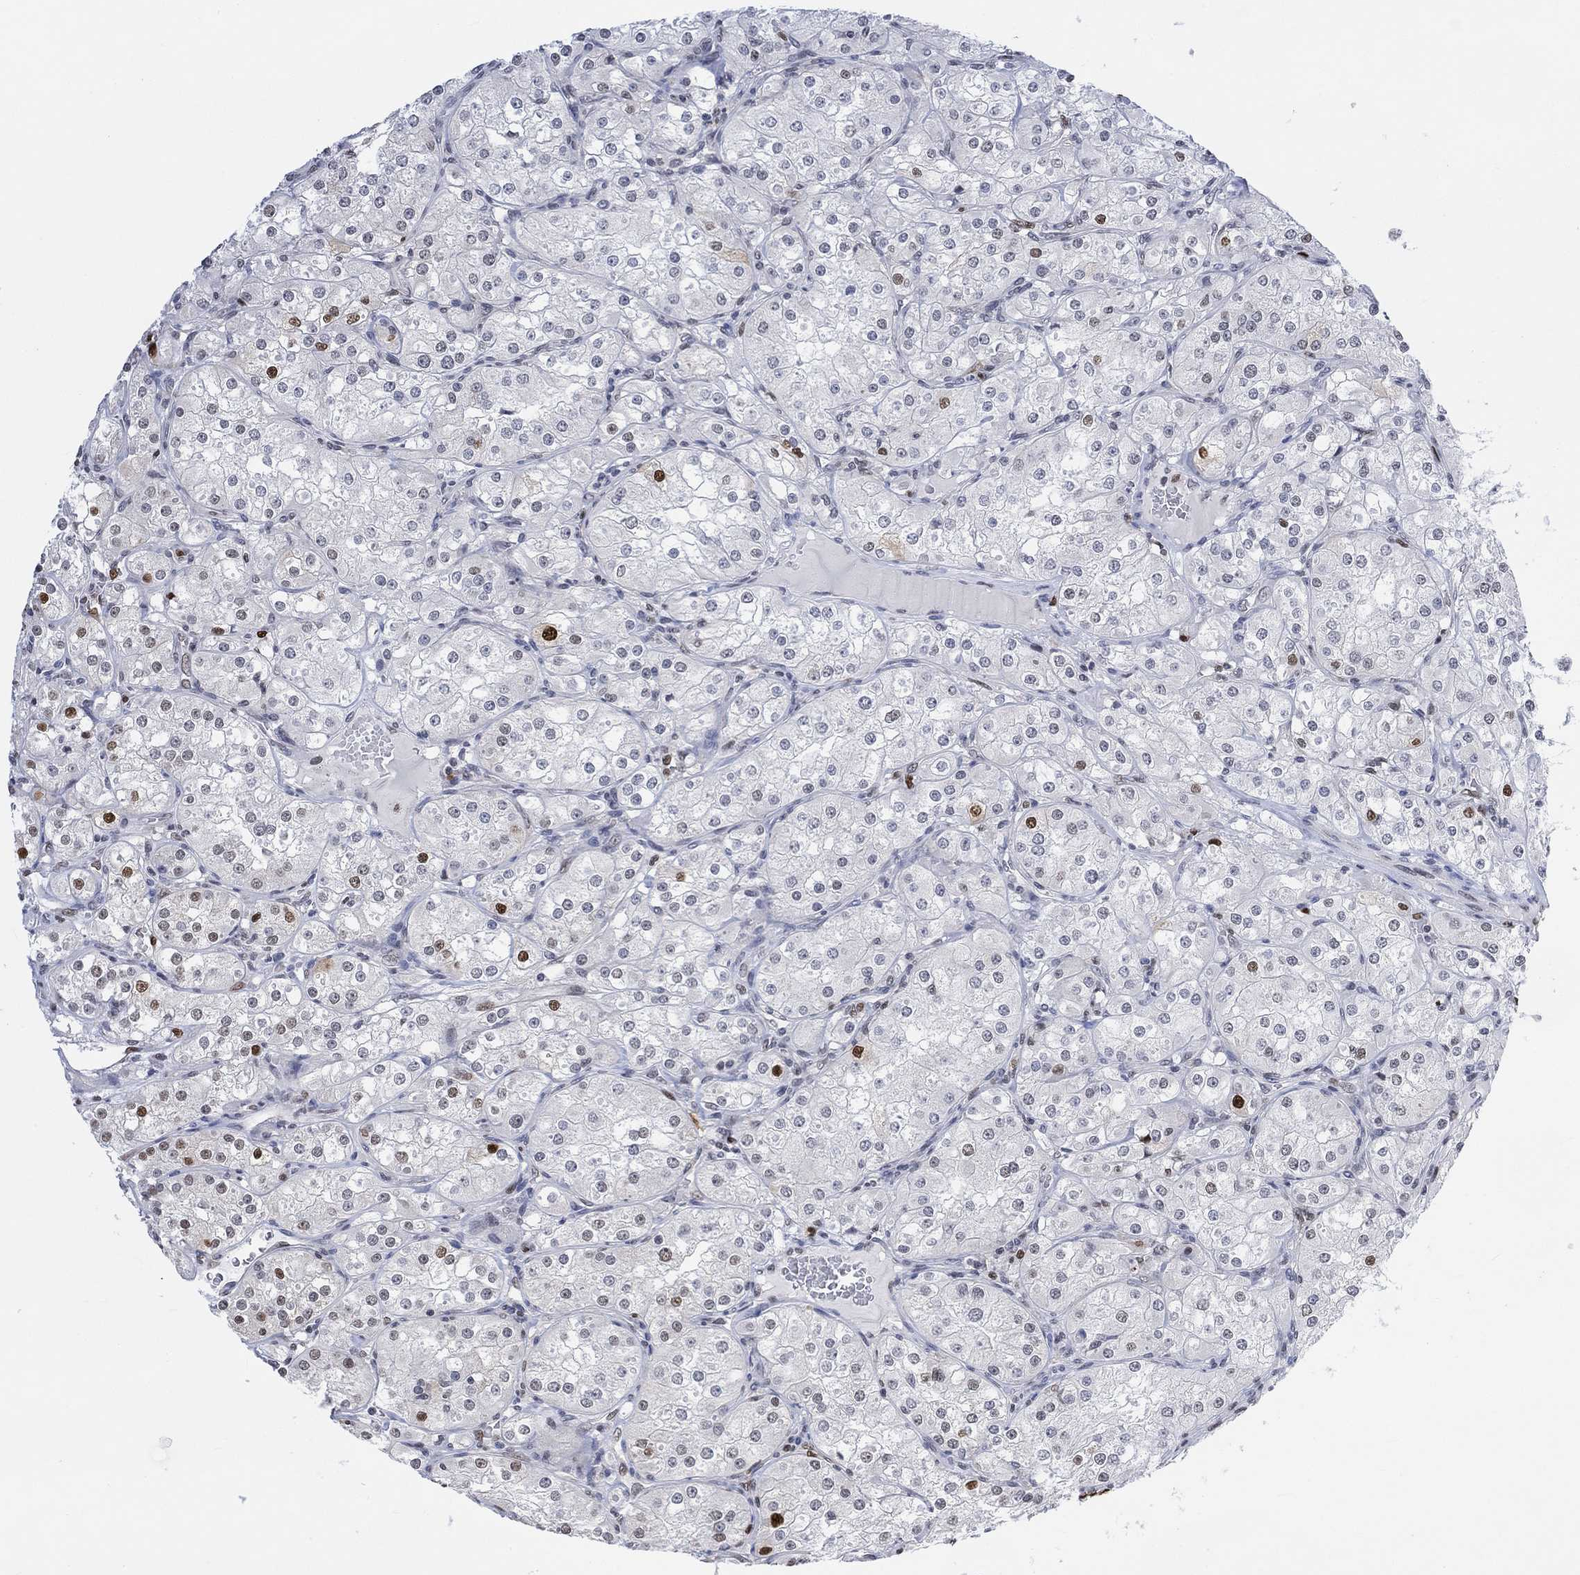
{"staining": {"intensity": "strong", "quantity": "<25%", "location": "nuclear"}, "tissue": "renal cancer", "cell_type": "Tumor cells", "image_type": "cancer", "snomed": [{"axis": "morphology", "description": "Adenocarcinoma, NOS"}, {"axis": "topography", "description": "Kidney"}], "caption": "Protein expression analysis of human adenocarcinoma (renal) reveals strong nuclear positivity in about <25% of tumor cells.", "gene": "RAD54L2", "patient": {"sex": "male", "age": 77}}